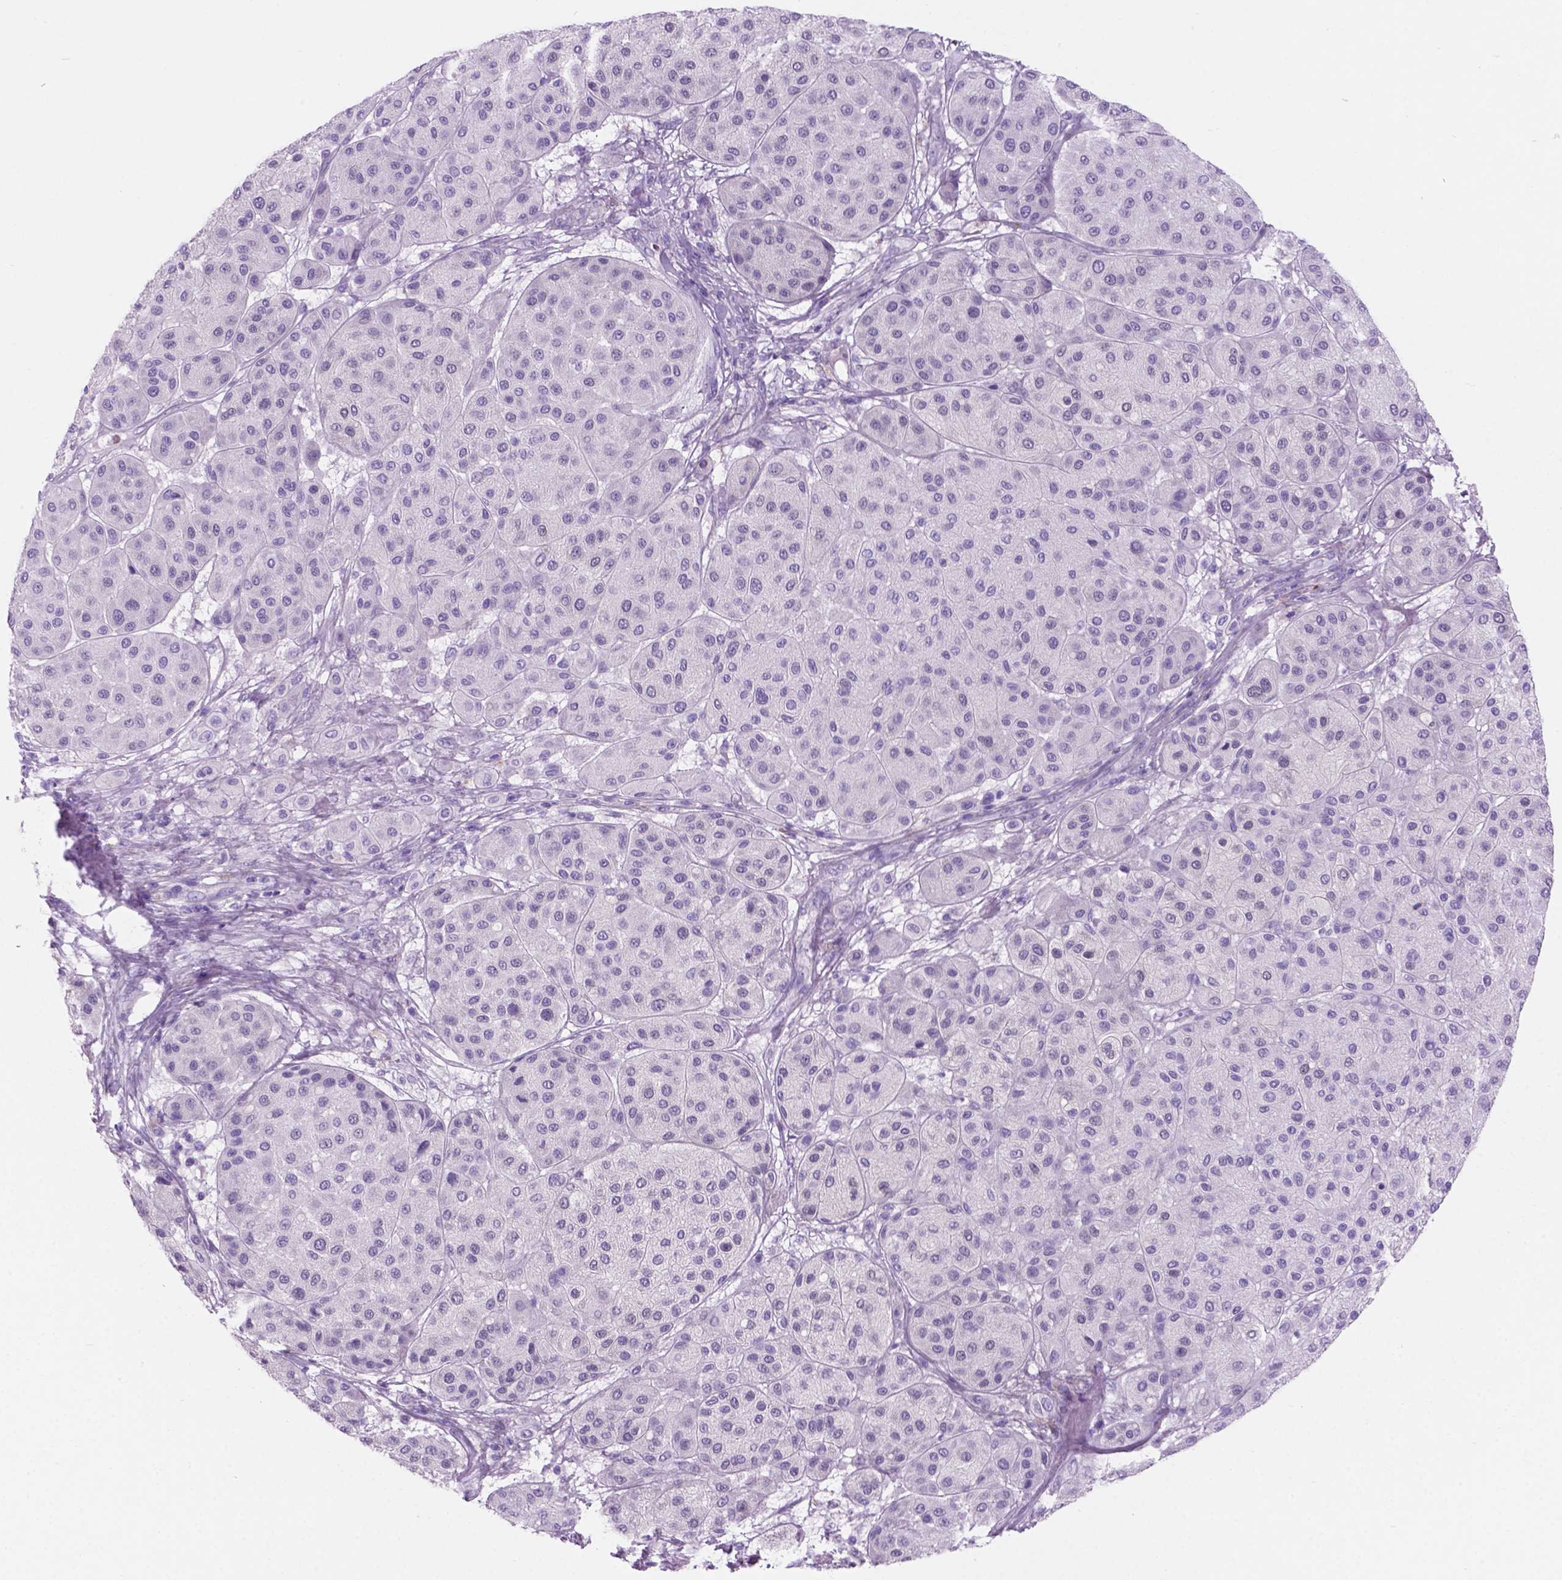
{"staining": {"intensity": "negative", "quantity": "none", "location": "none"}, "tissue": "melanoma", "cell_type": "Tumor cells", "image_type": "cancer", "snomed": [{"axis": "morphology", "description": "Malignant melanoma, Metastatic site"}, {"axis": "topography", "description": "Smooth muscle"}], "caption": "Tumor cells are negative for protein expression in human malignant melanoma (metastatic site).", "gene": "GRIN2B", "patient": {"sex": "male", "age": 41}}